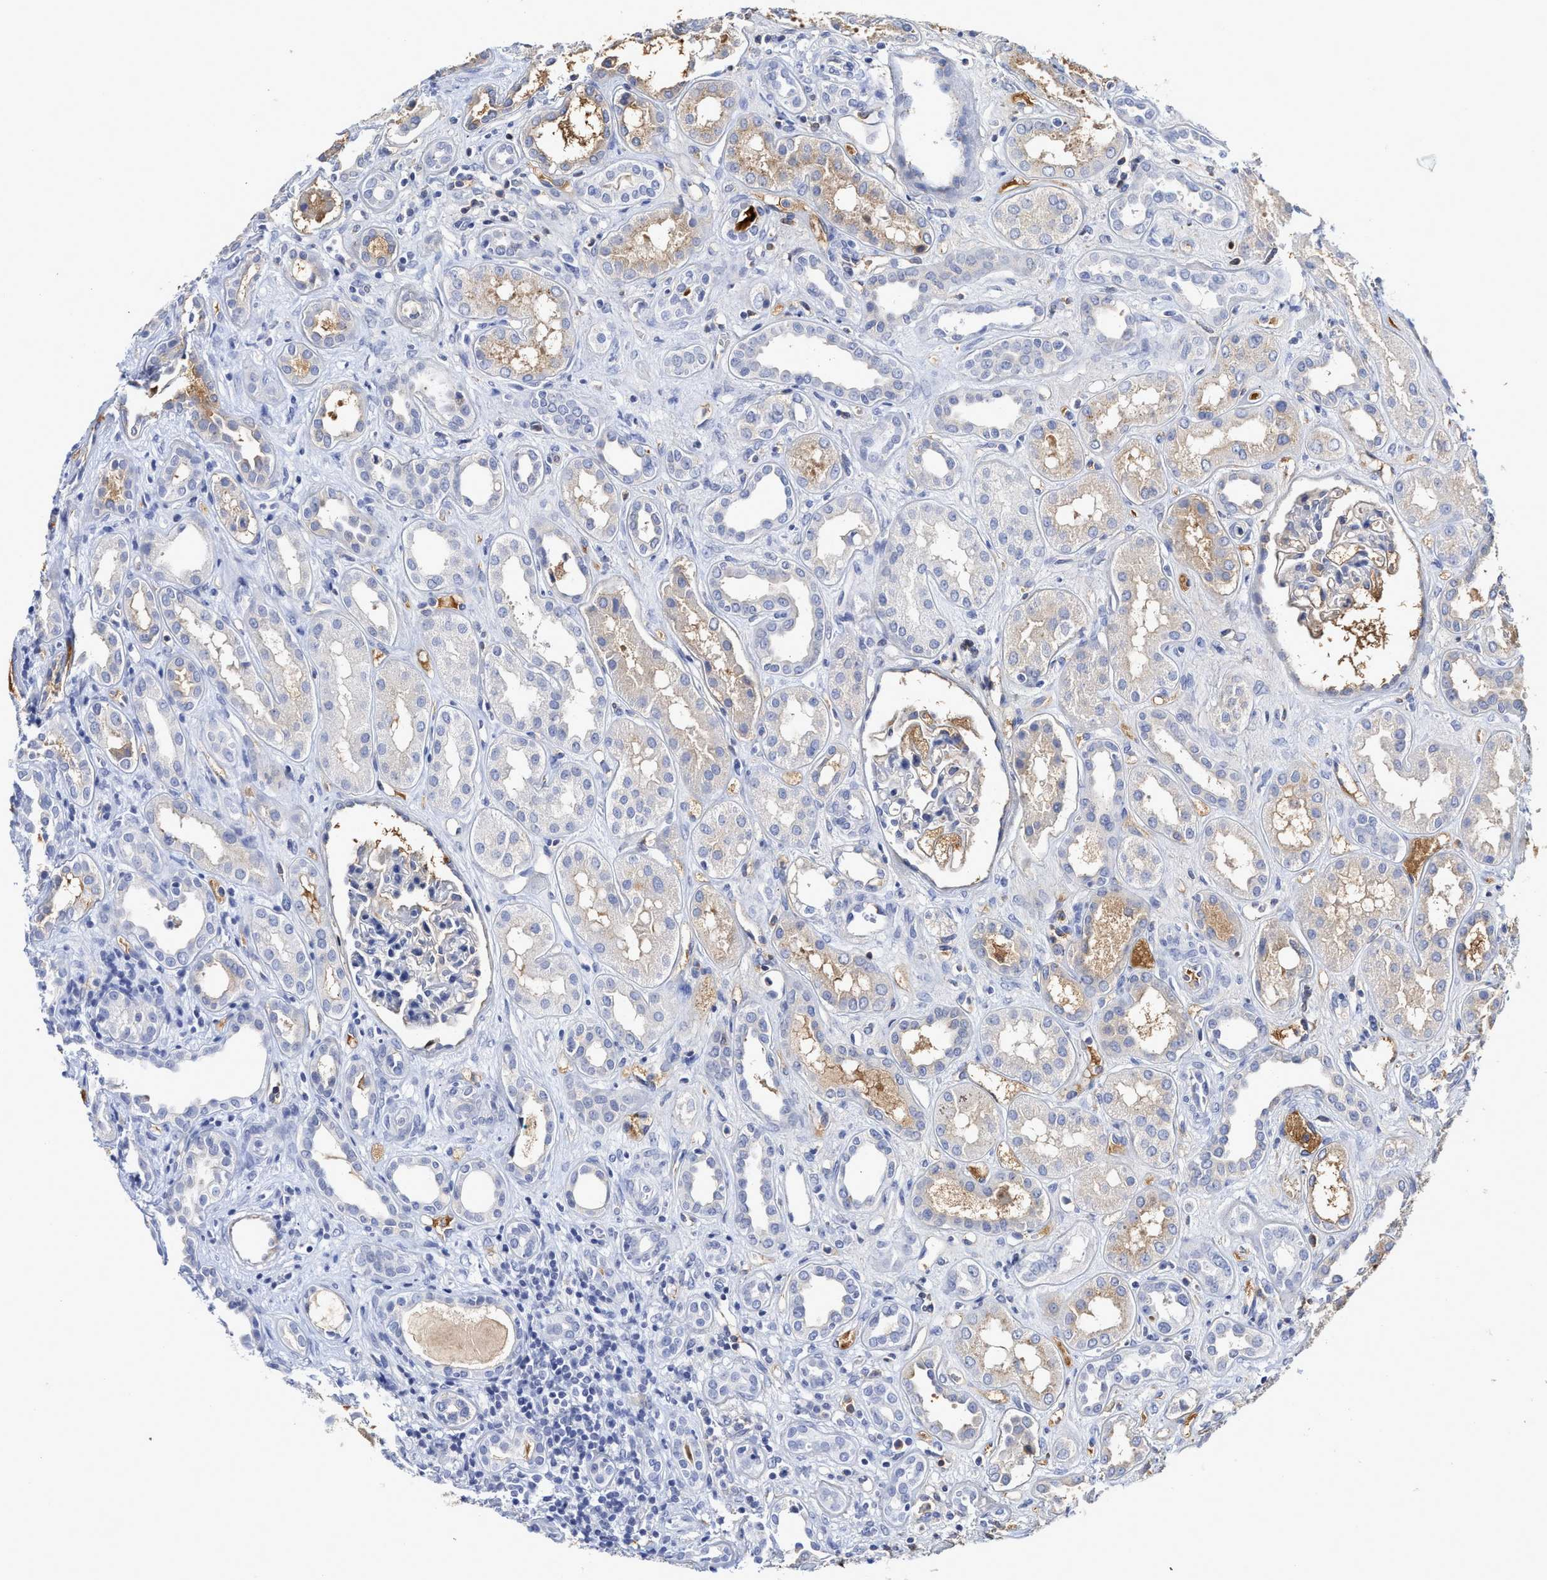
{"staining": {"intensity": "negative", "quantity": "none", "location": "none"}, "tissue": "kidney", "cell_type": "Cells in glomeruli", "image_type": "normal", "snomed": [{"axis": "morphology", "description": "Normal tissue, NOS"}, {"axis": "topography", "description": "Kidney"}], "caption": "Immunohistochemistry micrograph of unremarkable kidney: human kidney stained with DAB reveals no significant protein expression in cells in glomeruli.", "gene": "C2", "patient": {"sex": "male", "age": 59}}